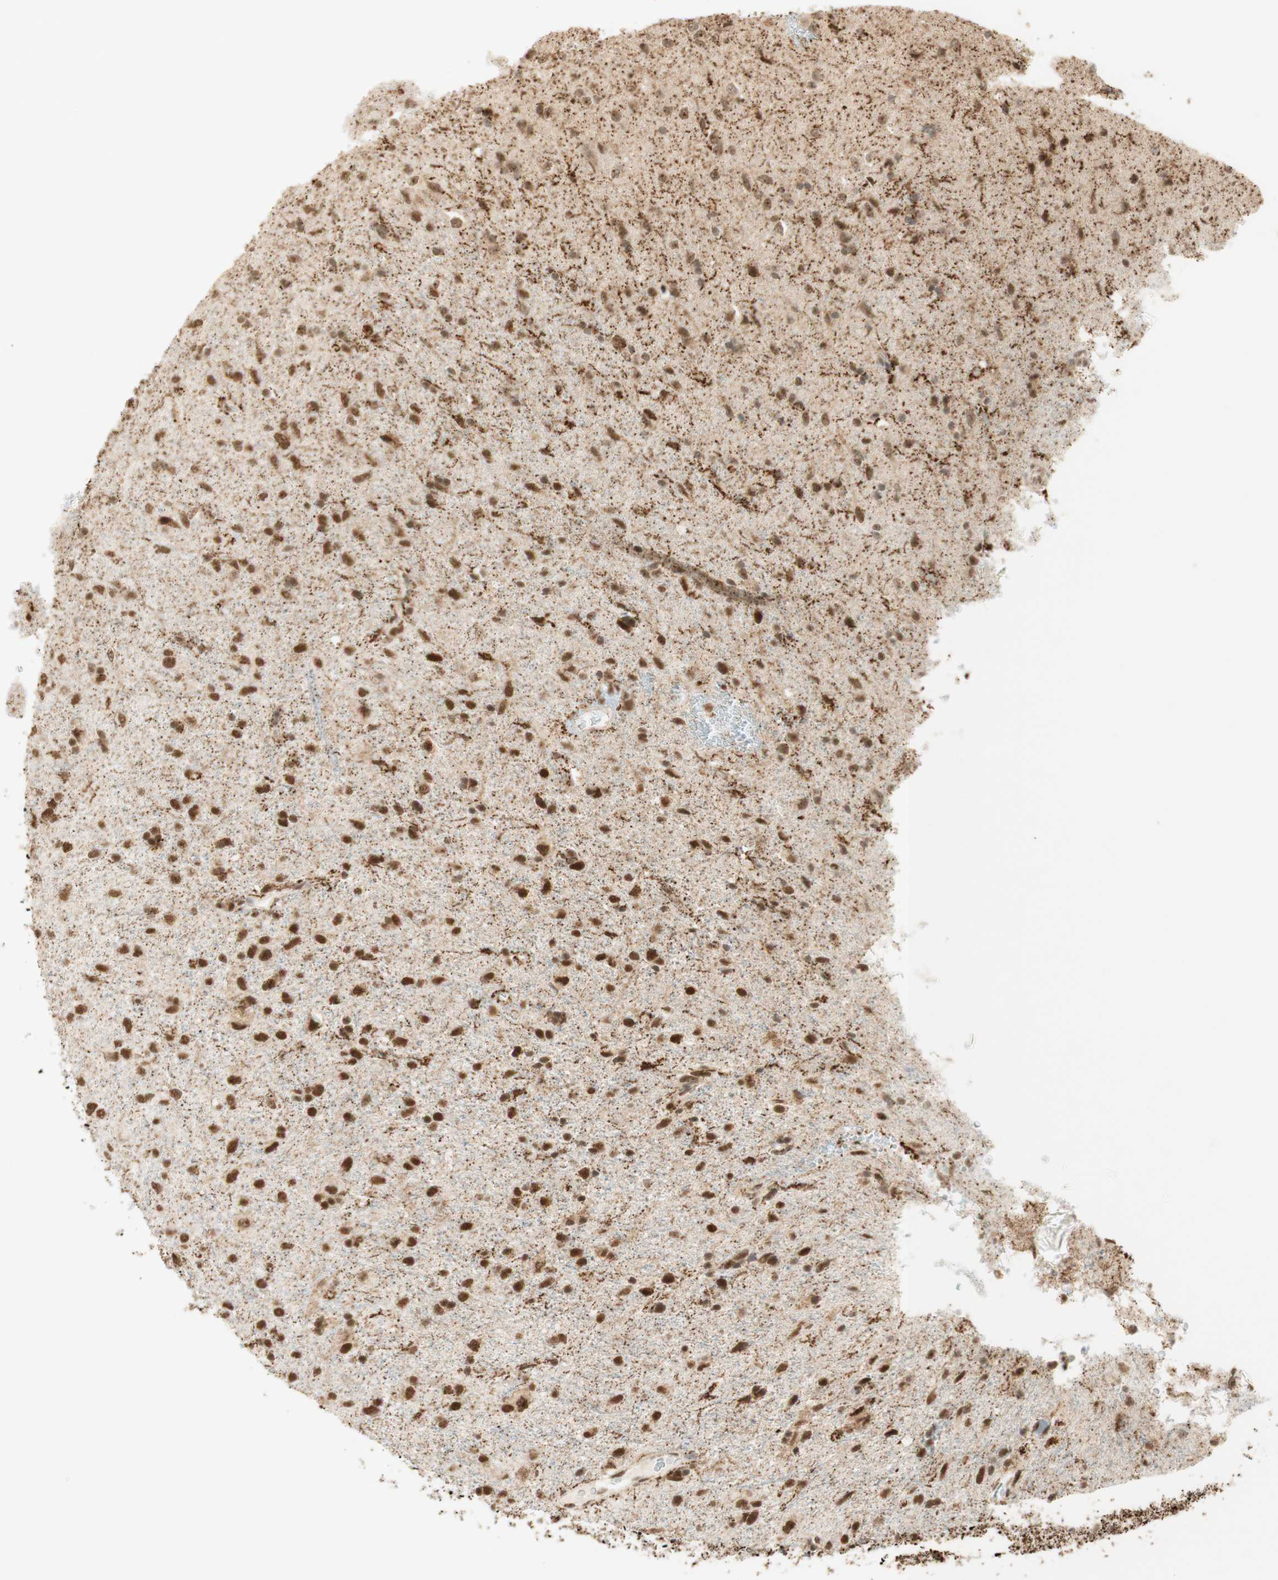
{"staining": {"intensity": "strong", "quantity": ">75%", "location": "nuclear"}, "tissue": "glioma", "cell_type": "Tumor cells", "image_type": "cancer", "snomed": [{"axis": "morphology", "description": "Glioma, malignant, Low grade"}, {"axis": "topography", "description": "Brain"}], "caption": "Human glioma stained for a protein (brown) demonstrates strong nuclear positive staining in approximately >75% of tumor cells.", "gene": "ZNF782", "patient": {"sex": "male", "age": 77}}